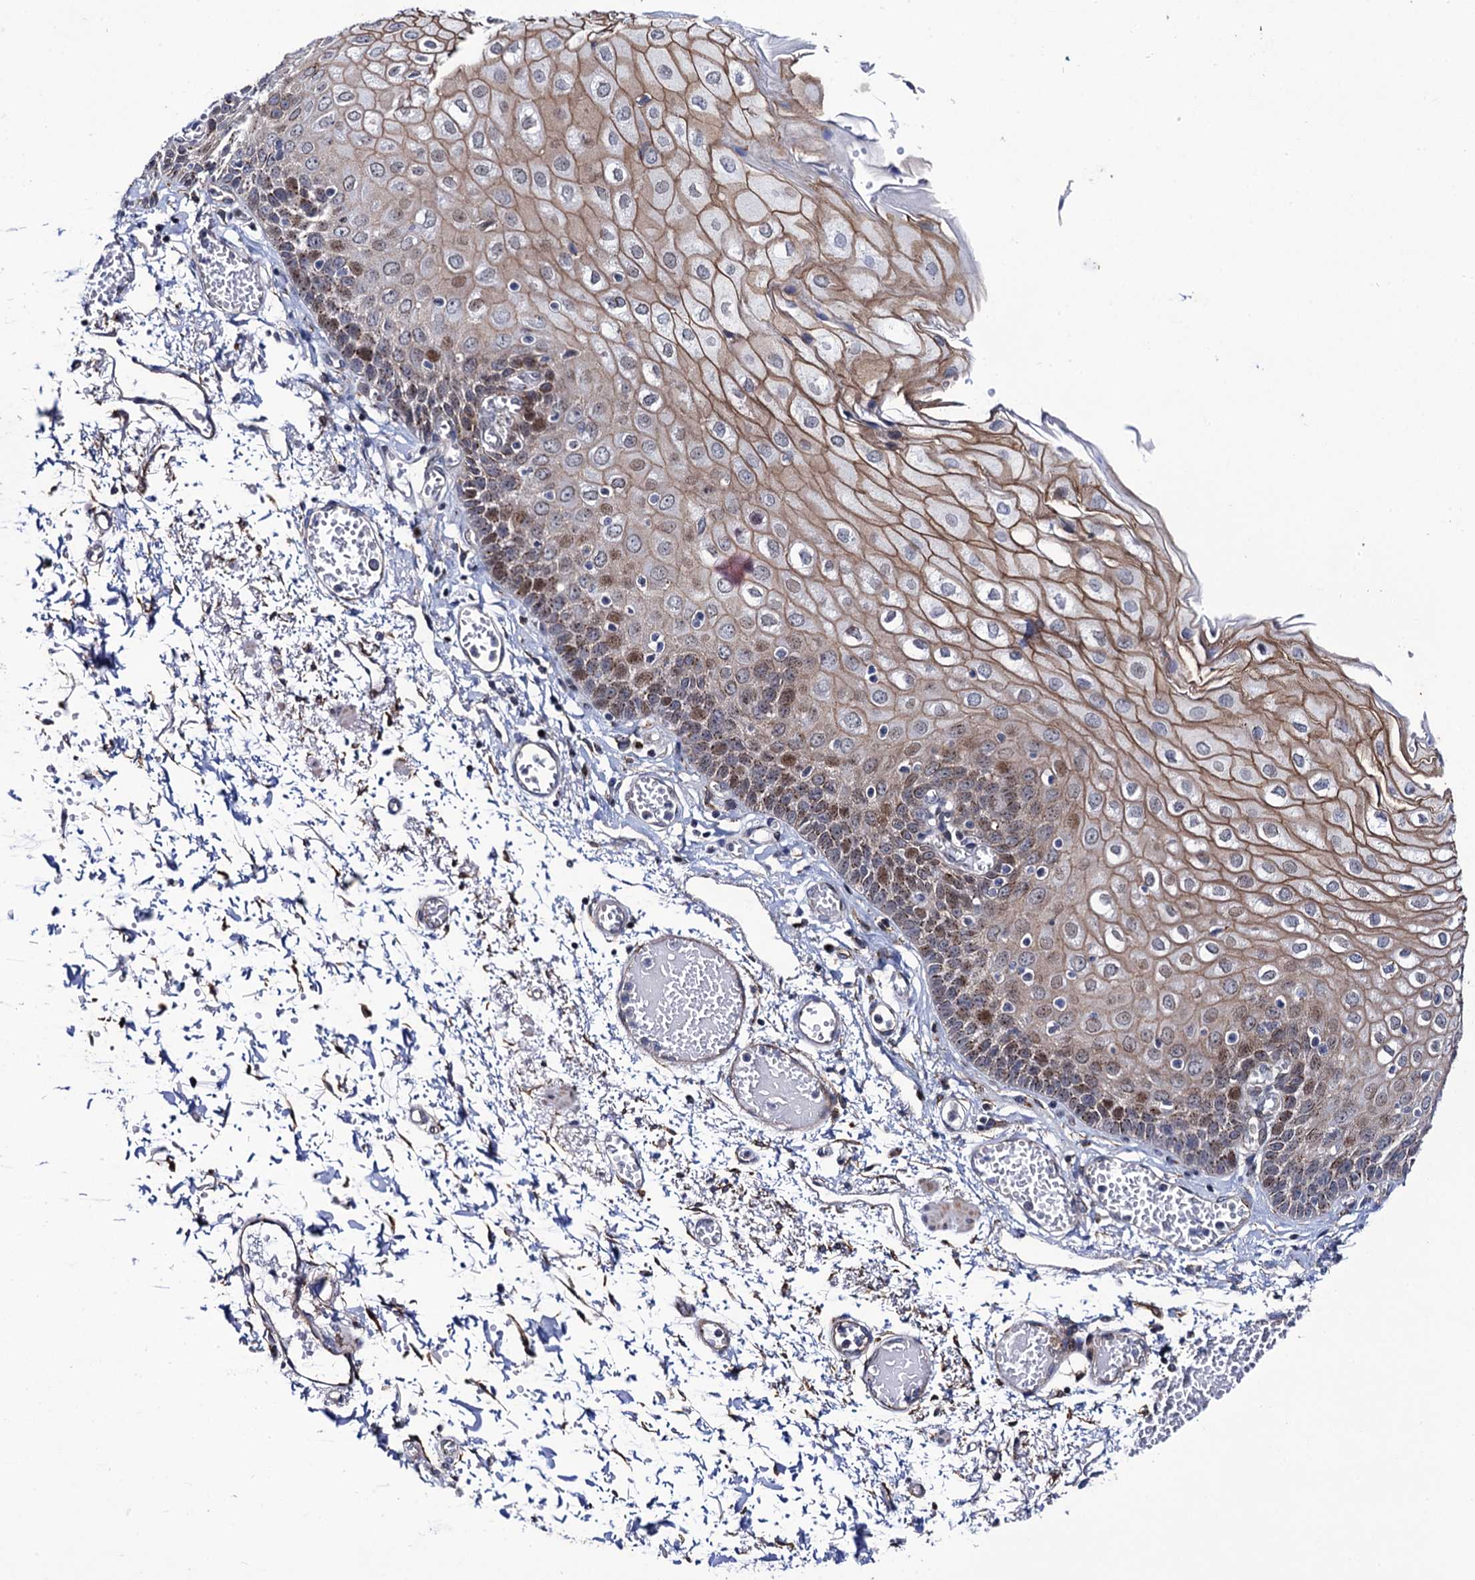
{"staining": {"intensity": "moderate", "quantity": "25%-75%", "location": "cytoplasmic/membranous,nuclear"}, "tissue": "esophagus", "cell_type": "Squamous epithelial cells", "image_type": "normal", "snomed": [{"axis": "morphology", "description": "Normal tissue, NOS"}, {"axis": "topography", "description": "Esophagus"}], "caption": "Brown immunohistochemical staining in unremarkable esophagus exhibits moderate cytoplasmic/membranous,nuclear expression in about 25%-75% of squamous epithelial cells.", "gene": "THAP2", "patient": {"sex": "male", "age": 81}}